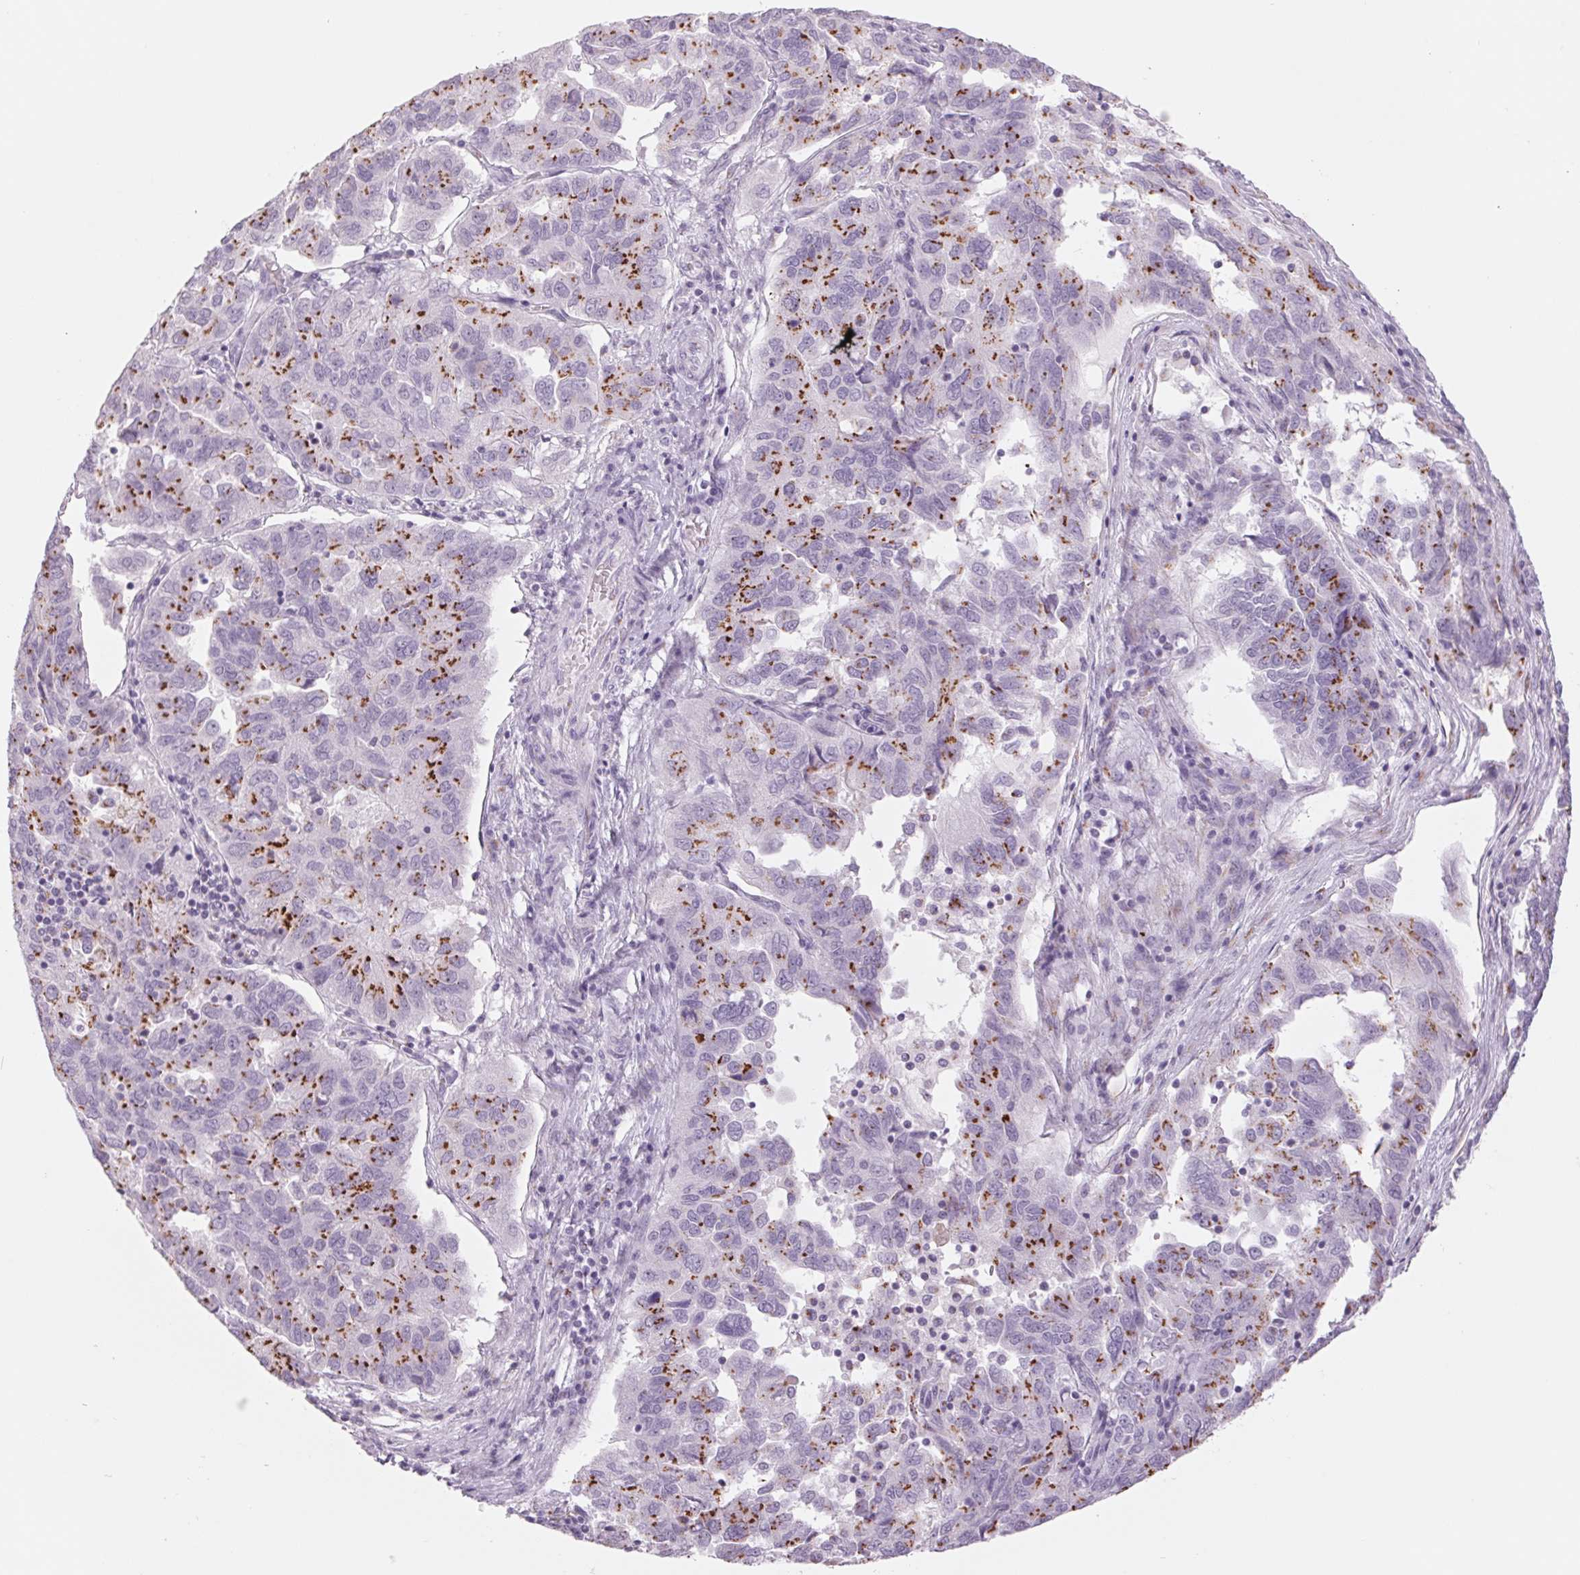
{"staining": {"intensity": "strong", "quantity": "25%-75%", "location": "cytoplasmic/membranous"}, "tissue": "ovarian cancer", "cell_type": "Tumor cells", "image_type": "cancer", "snomed": [{"axis": "morphology", "description": "Cystadenocarcinoma, serous, NOS"}, {"axis": "topography", "description": "Ovary"}], "caption": "Protein staining shows strong cytoplasmic/membranous positivity in approximately 25%-75% of tumor cells in ovarian serous cystadenocarcinoma.", "gene": "GALNT7", "patient": {"sex": "female", "age": 64}}